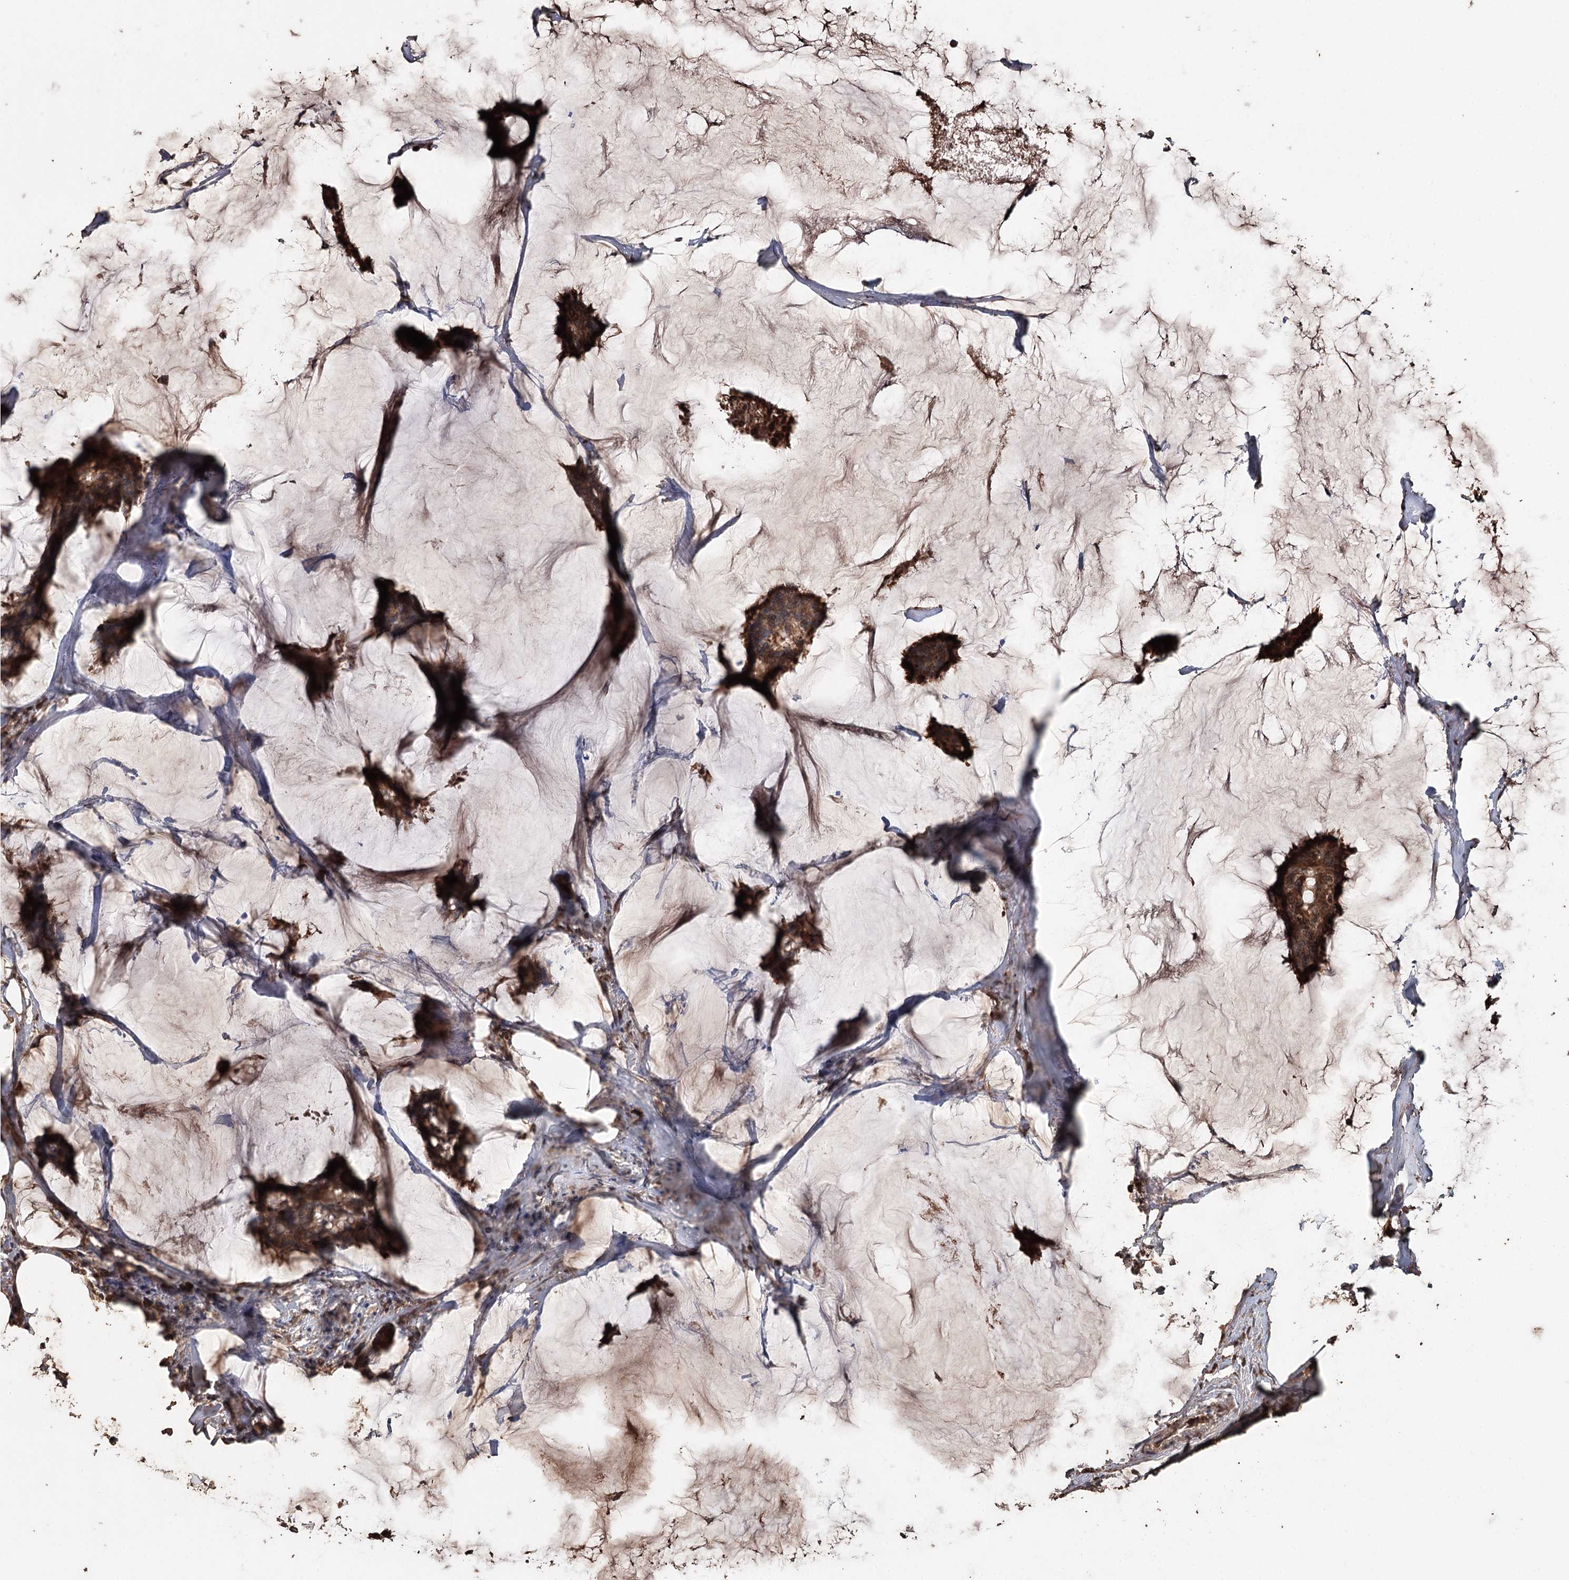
{"staining": {"intensity": "strong", "quantity": ">75%", "location": "cytoplasmic/membranous"}, "tissue": "breast cancer", "cell_type": "Tumor cells", "image_type": "cancer", "snomed": [{"axis": "morphology", "description": "Duct carcinoma"}, {"axis": "topography", "description": "Breast"}], "caption": "IHC photomicrograph of human breast cancer stained for a protein (brown), which displays high levels of strong cytoplasmic/membranous expression in about >75% of tumor cells.", "gene": "SYVN1", "patient": {"sex": "female", "age": 93}}